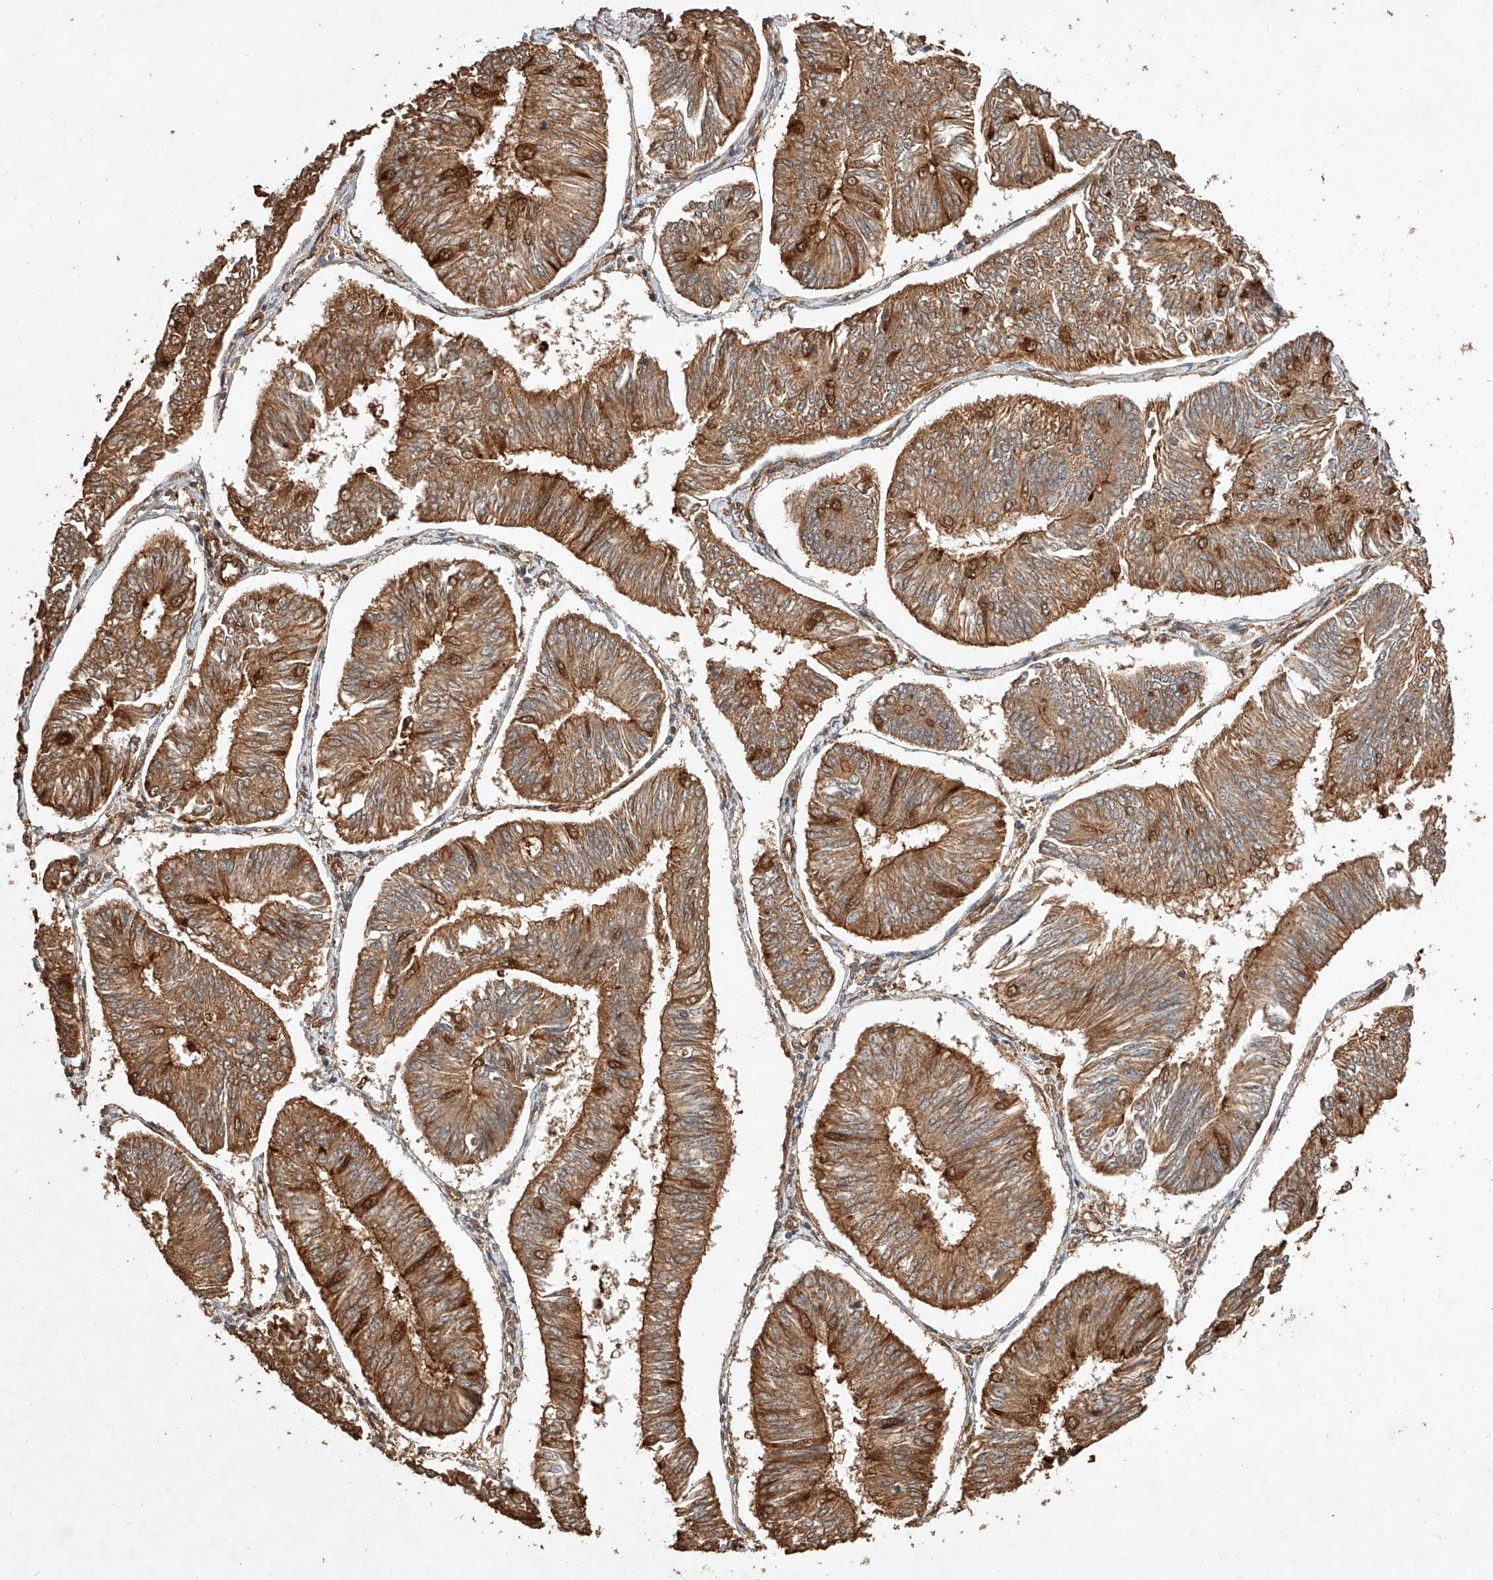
{"staining": {"intensity": "moderate", "quantity": ">75%", "location": "cytoplasmic/membranous"}, "tissue": "endometrial cancer", "cell_type": "Tumor cells", "image_type": "cancer", "snomed": [{"axis": "morphology", "description": "Adenocarcinoma, NOS"}, {"axis": "topography", "description": "Endometrium"}], "caption": "Protein analysis of endometrial adenocarcinoma tissue reveals moderate cytoplasmic/membranous staining in about >75% of tumor cells.", "gene": "GHDC", "patient": {"sex": "female", "age": 58}}